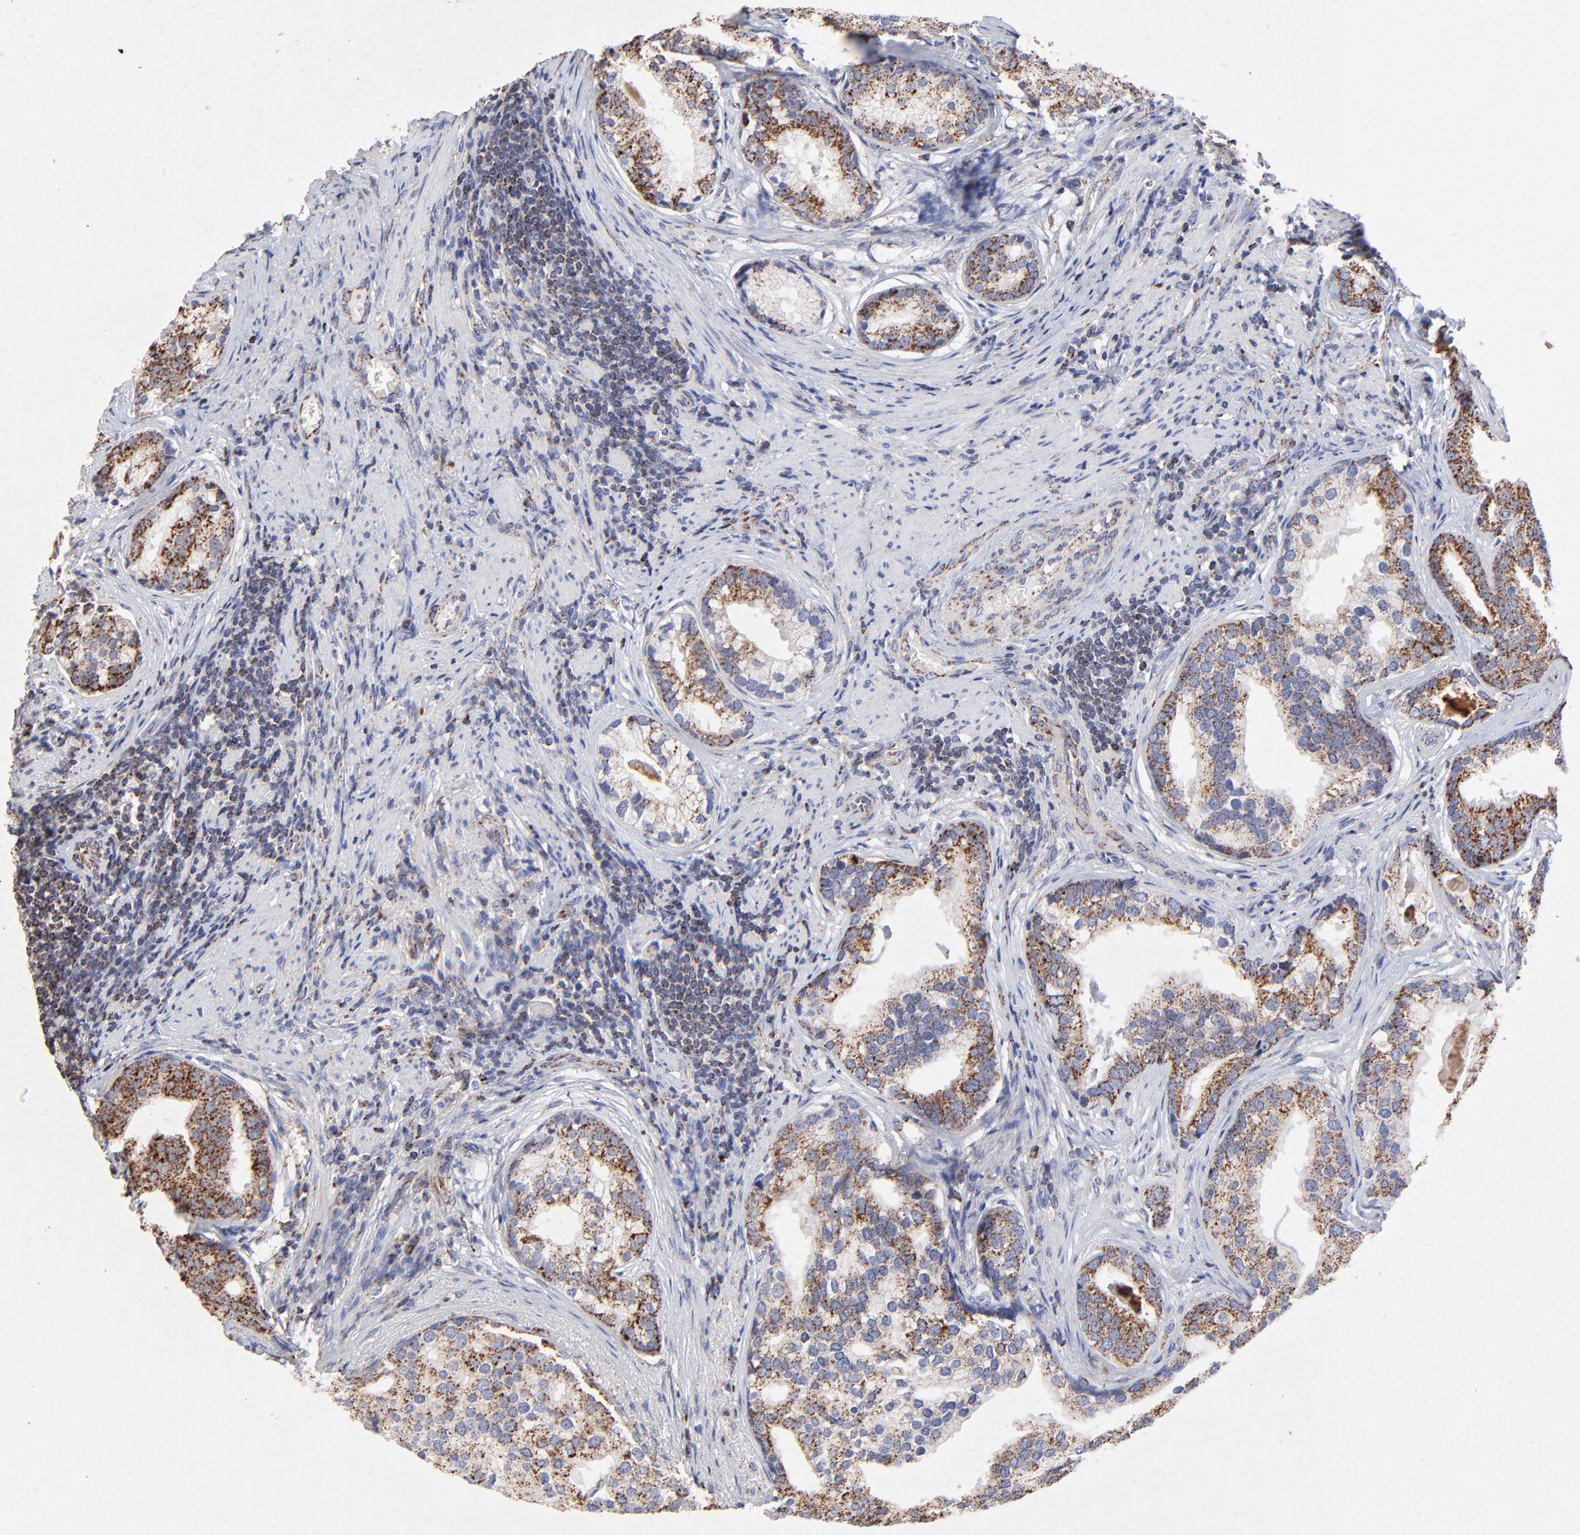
{"staining": {"intensity": "moderate", "quantity": ">75%", "location": "cytoplasmic/membranous"}, "tissue": "prostate cancer", "cell_type": "Tumor cells", "image_type": "cancer", "snomed": [{"axis": "morphology", "description": "Adenocarcinoma, Low grade"}, {"axis": "topography", "description": "Prostate"}], "caption": "Low-grade adenocarcinoma (prostate) stained with immunohistochemistry (IHC) reveals moderate cytoplasmic/membranous staining in about >75% of tumor cells. (Stains: DAB (3,3'-diaminobenzidine) in brown, nuclei in blue, Microscopy: brightfield microscopy at high magnification).", "gene": "SSBP1", "patient": {"sex": "male", "age": 71}}